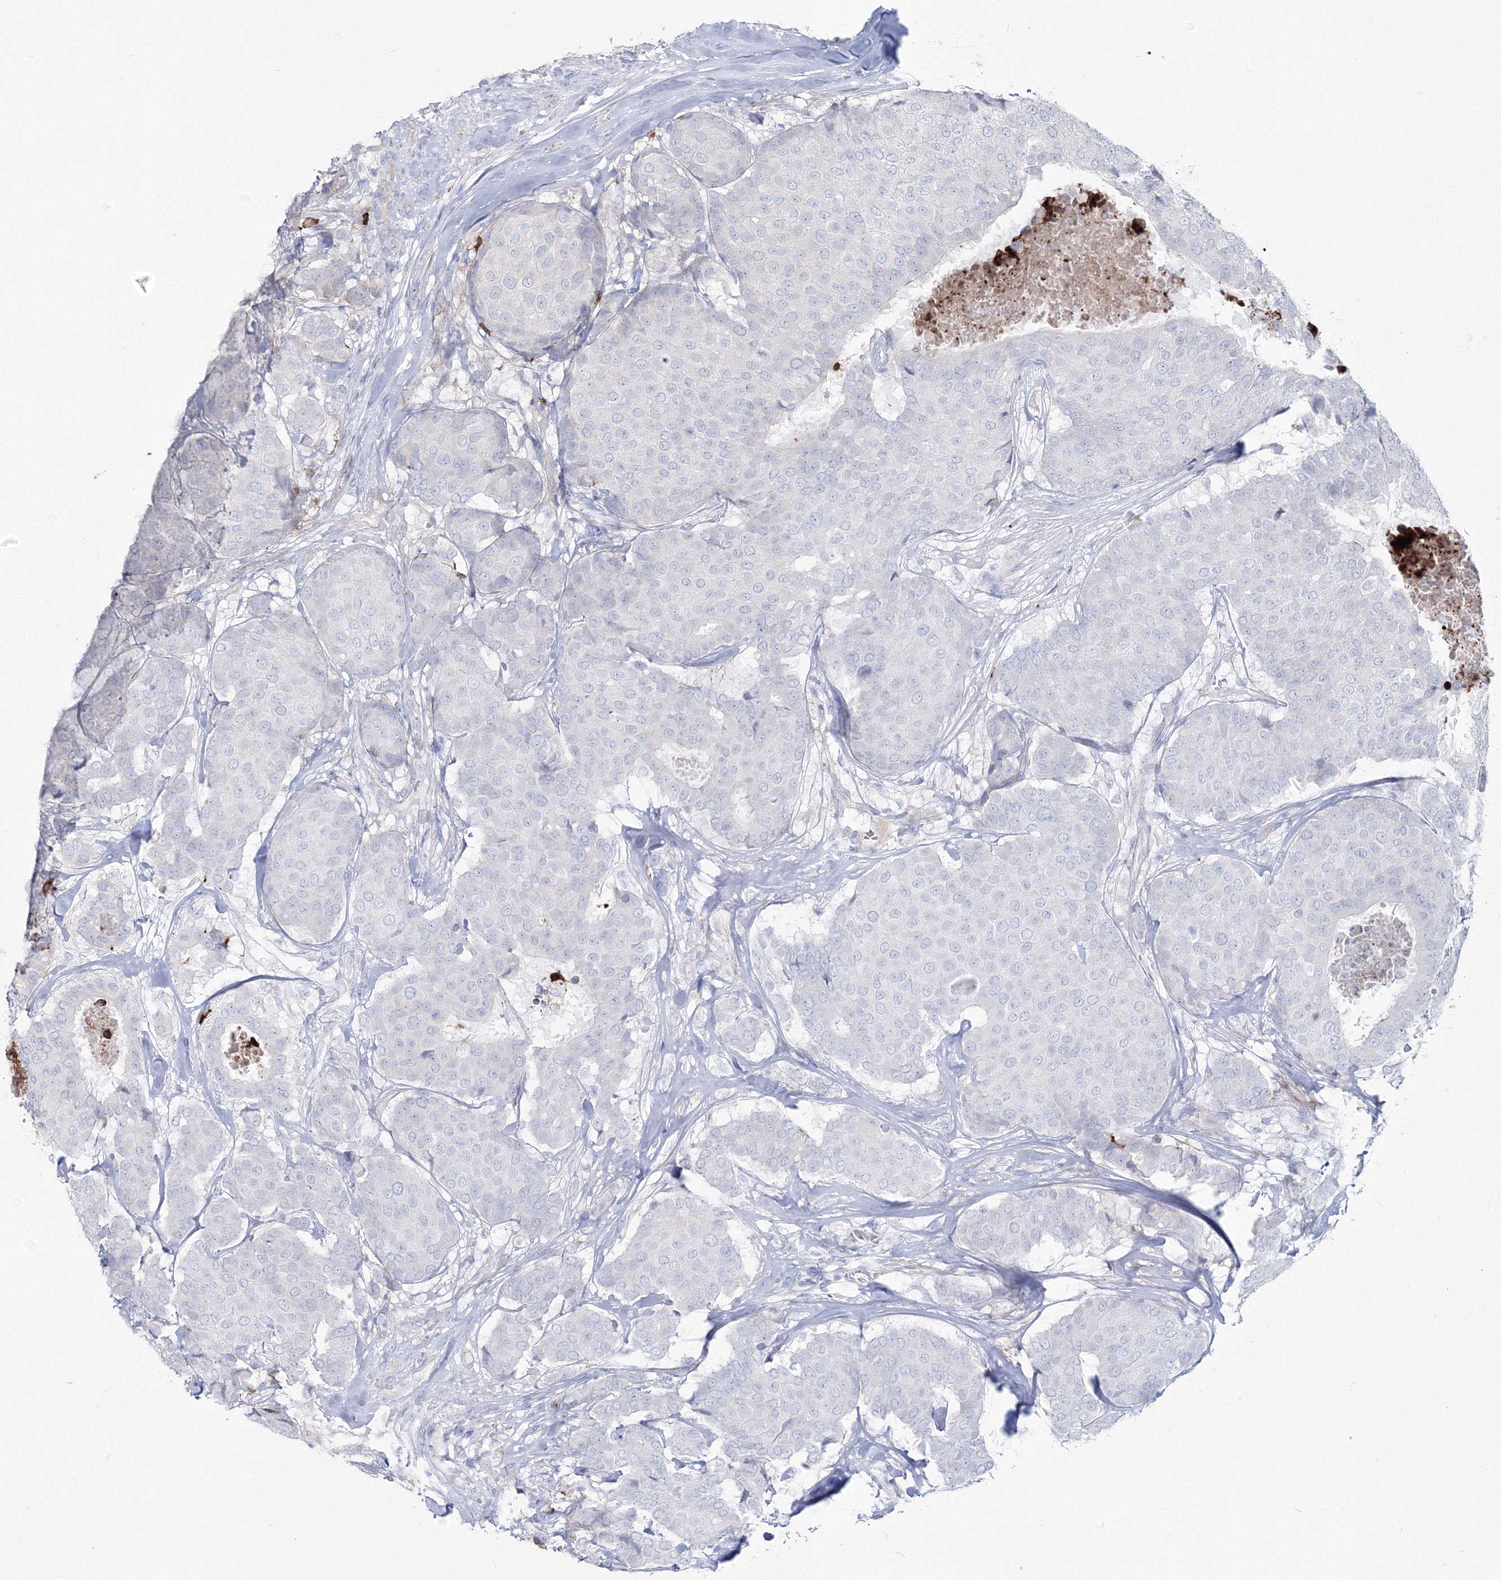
{"staining": {"intensity": "negative", "quantity": "none", "location": "none"}, "tissue": "breast cancer", "cell_type": "Tumor cells", "image_type": "cancer", "snomed": [{"axis": "morphology", "description": "Duct carcinoma"}, {"axis": "topography", "description": "Breast"}], "caption": "High power microscopy photomicrograph of an immunohistochemistry micrograph of breast intraductal carcinoma, revealing no significant staining in tumor cells.", "gene": "HYAL2", "patient": {"sex": "female", "age": 75}}